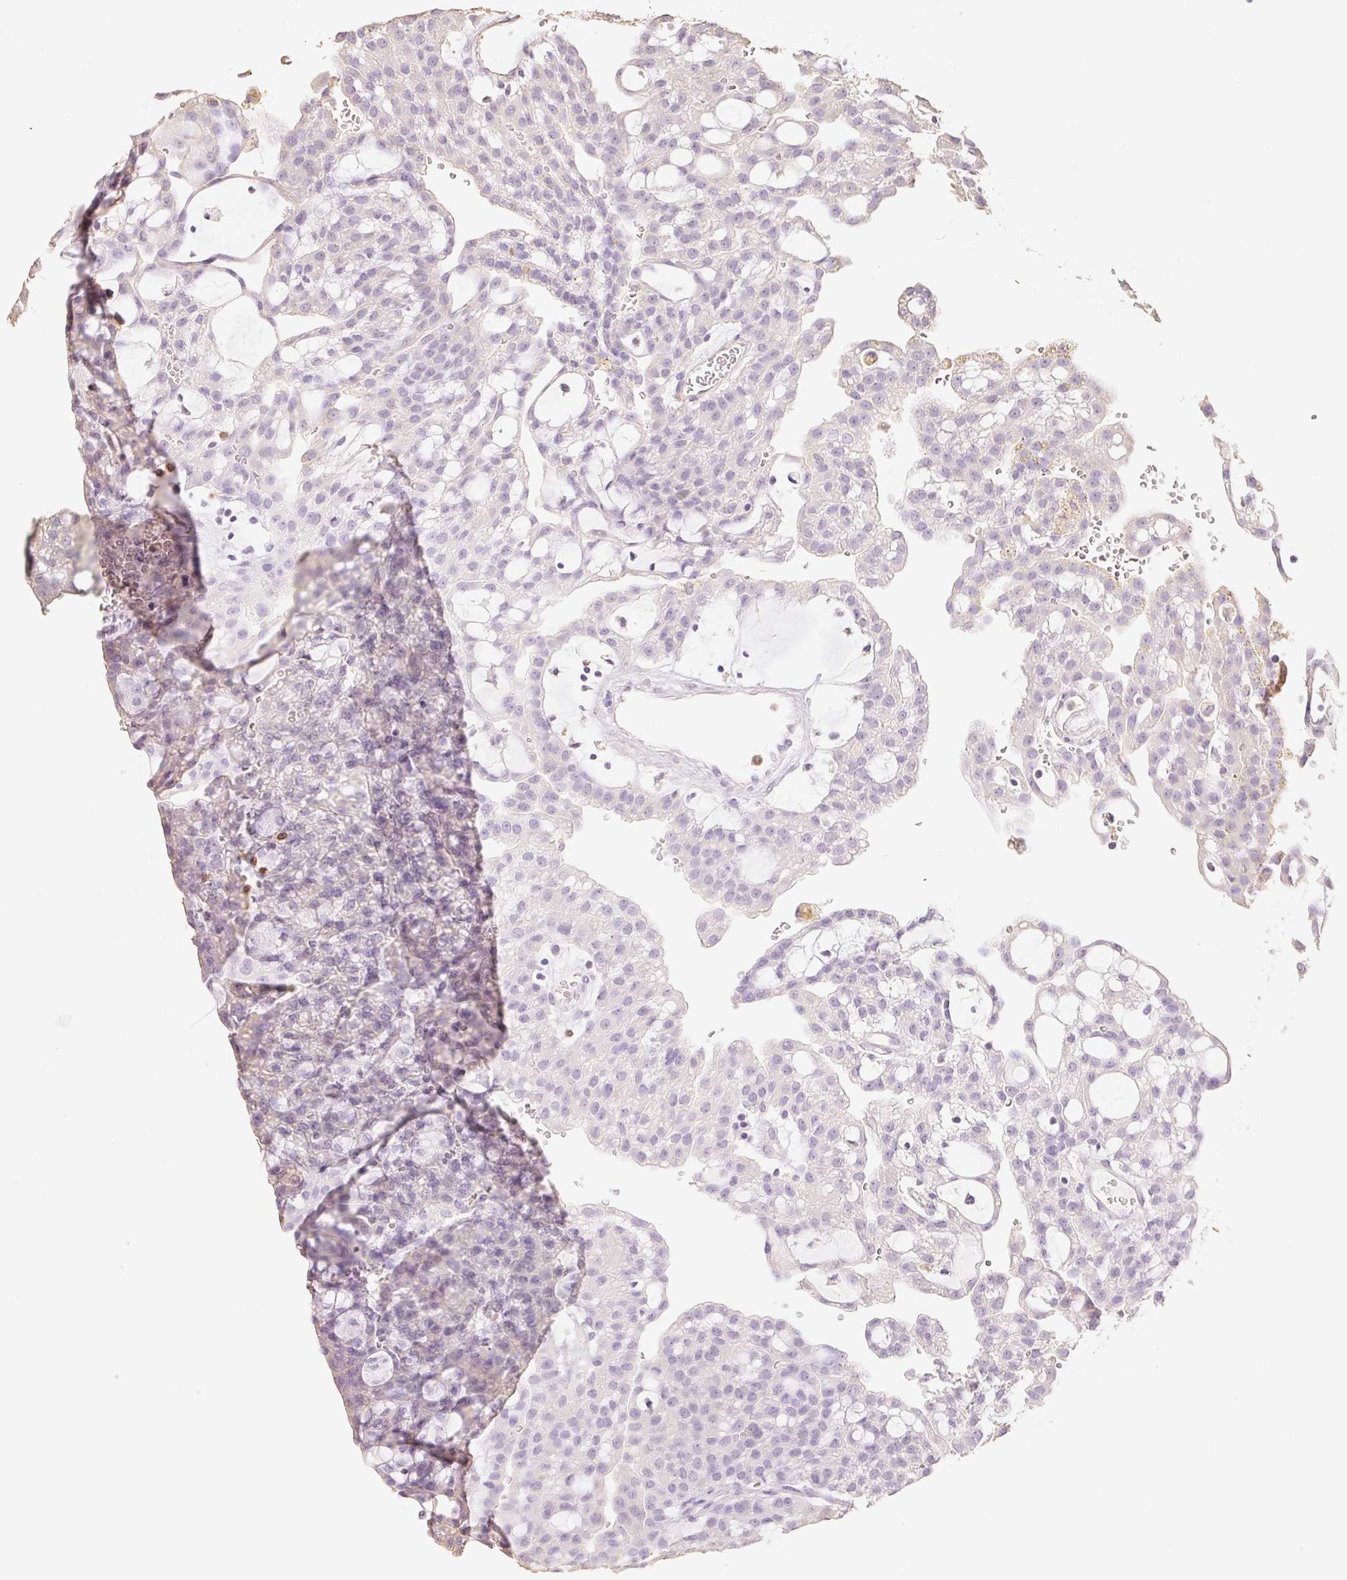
{"staining": {"intensity": "negative", "quantity": "none", "location": "none"}, "tissue": "renal cancer", "cell_type": "Tumor cells", "image_type": "cancer", "snomed": [{"axis": "morphology", "description": "Adenocarcinoma, NOS"}, {"axis": "topography", "description": "Kidney"}], "caption": "Immunohistochemistry of renal cancer (adenocarcinoma) reveals no expression in tumor cells. The staining was performed using DAB to visualize the protein expression in brown, while the nuclei were stained in blue with hematoxylin (Magnification: 20x).", "gene": "MBOAT7", "patient": {"sex": "male", "age": 63}}